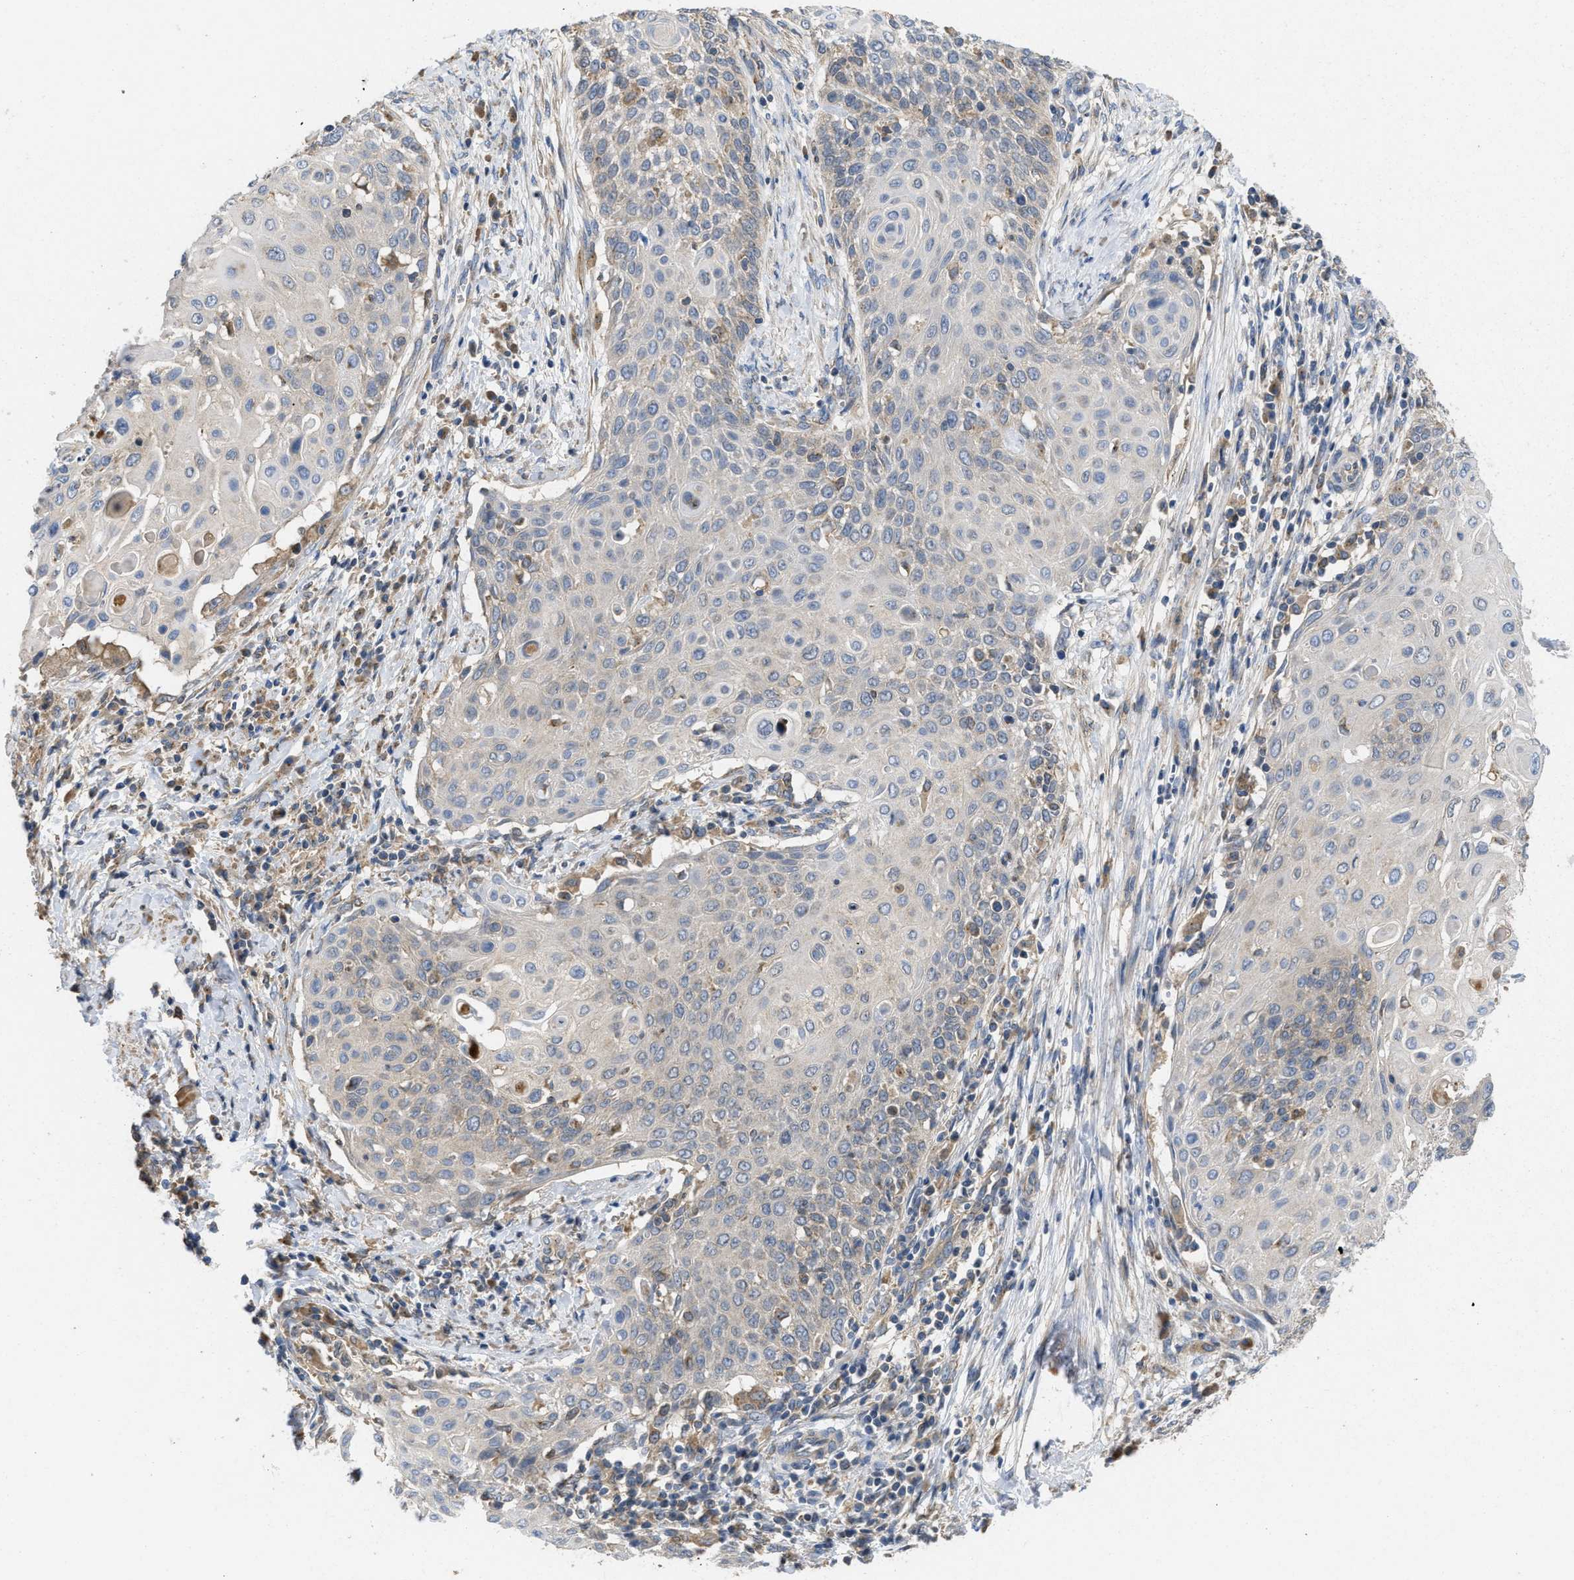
{"staining": {"intensity": "negative", "quantity": "none", "location": "none"}, "tissue": "cervical cancer", "cell_type": "Tumor cells", "image_type": "cancer", "snomed": [{"axis": "morphology", "description": "Squamous cell carcinoma, NOS"}, {"axis": "topography", "description": "Cervix"}], "caption": "Histopathology image shows no protein expression in tumor cells of cervical squamous cell carcinoma tissue. (Brightfield microscopy of DAB (3,3'-diaminobenzidine) immunohistochemistry at high magnification).", "gene": "RNF216", "patient": {"sex": "female", "age": 39}}